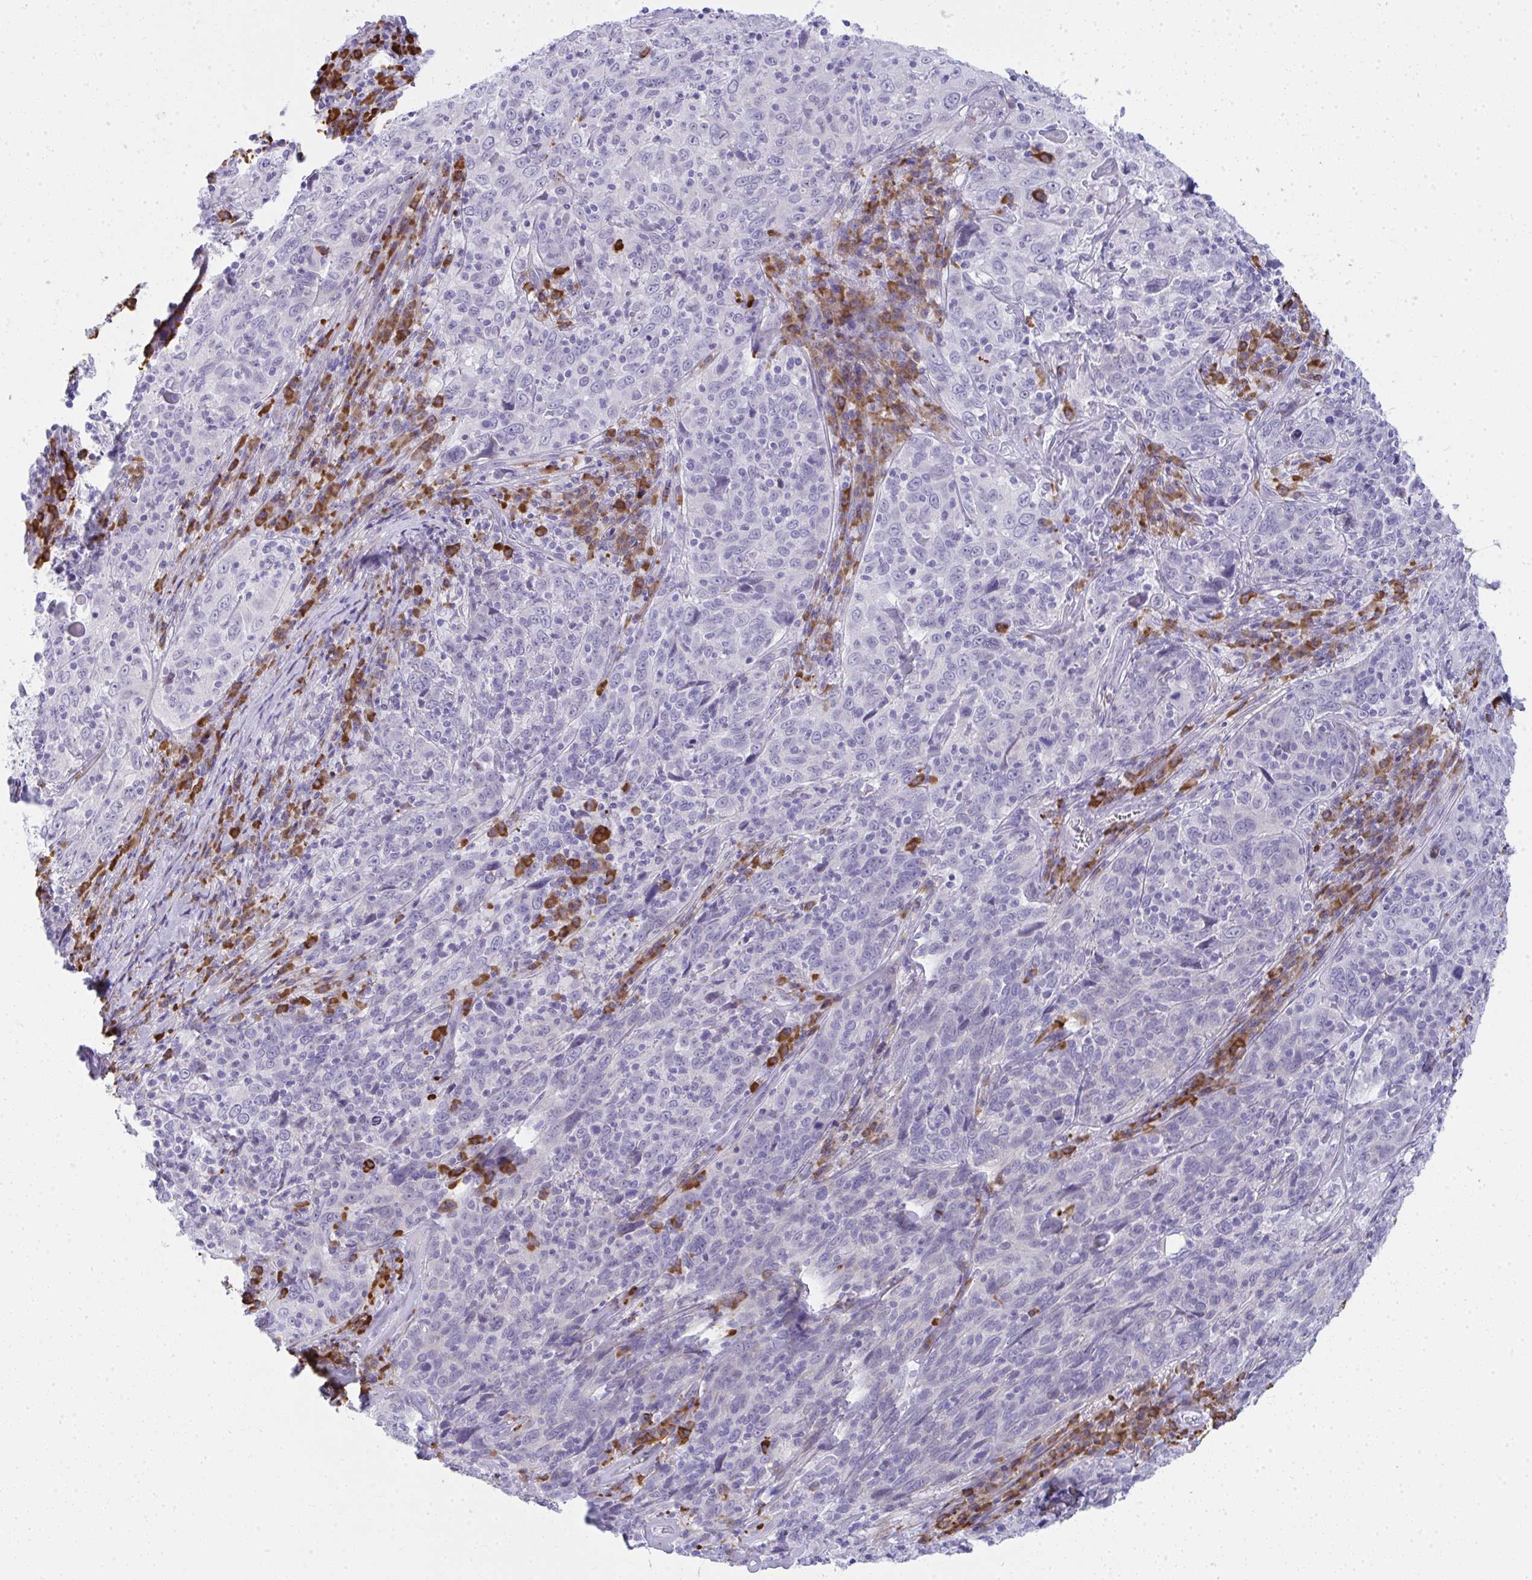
{"staining": {"intensity": "negative", "quantity": "none", "location": "none"}, "tissue": "cervical cancer", "cell_type": "Tumor cells", "image_type": "cancer", "snomed": [{"axis": "morphology", "description": "Squamous cell carcinoma, NOS"}, {"axis": "topography", "description": "Cervix"}], "caption": "A histopathology image of cervical squamous cell carcinoma stained for a protein reveals no brown staining in tumor cells.", "gene": "PUS7L", "patient": {"sex": "female", "age": 46}}